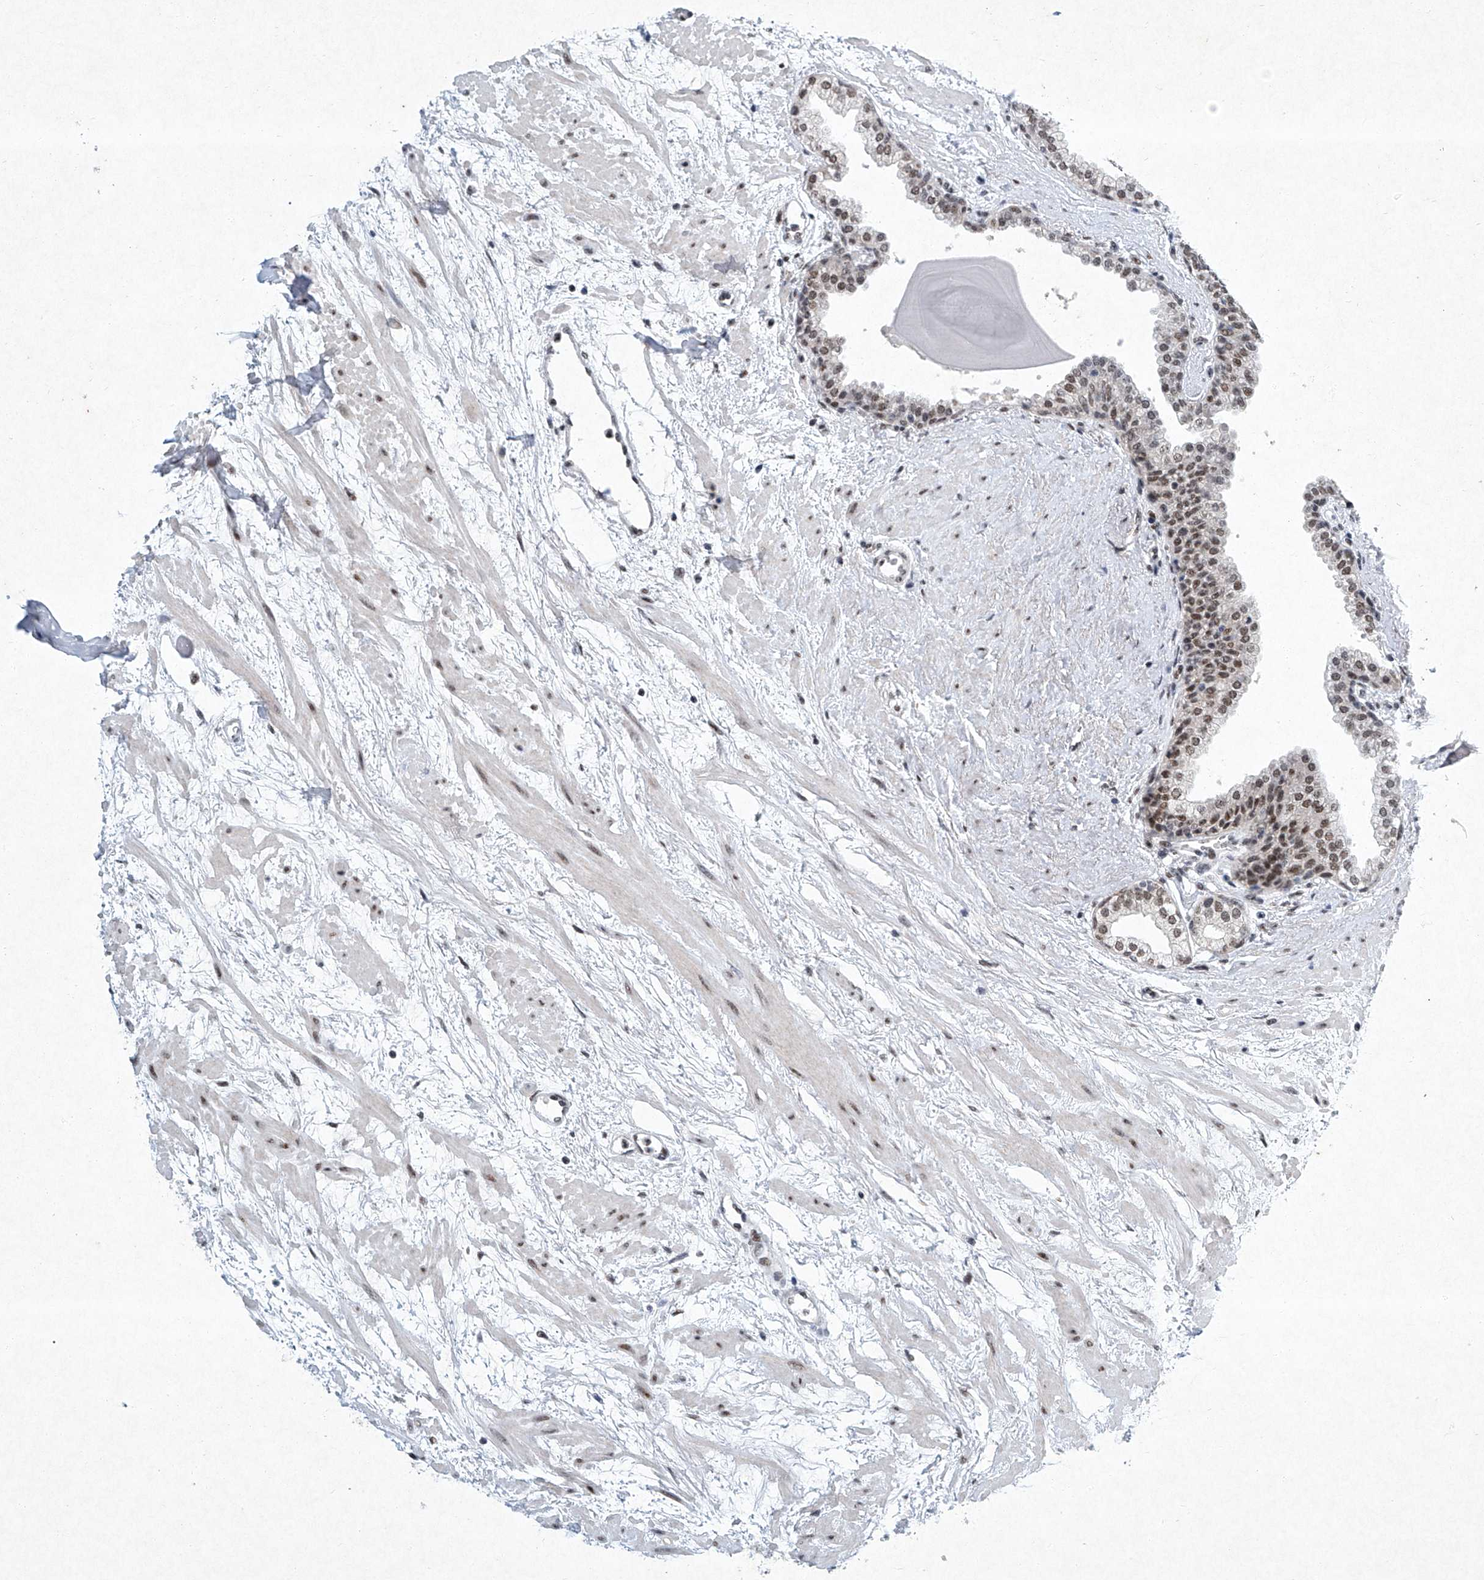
{"staining": {"intensity": "moderate", "quantity": ">75%", "location": "nuclear"}, "tissue": "prostate", "cell_type": "Glandular cells", "image_type": "normal", "snomed": [{"axis": "morphology", "description": "Normal tissue, NOS"}, {"axis": "topography", "description": "Prostate"}], "caption": "IHC image of unremarkable prostate stained for a protein (brown), which shows medium levels of moderate nuclear positivity in approximately >75% of glandular cells.", "gene": "TFDP1", "patient": {"sex": "male", "age": 48}}